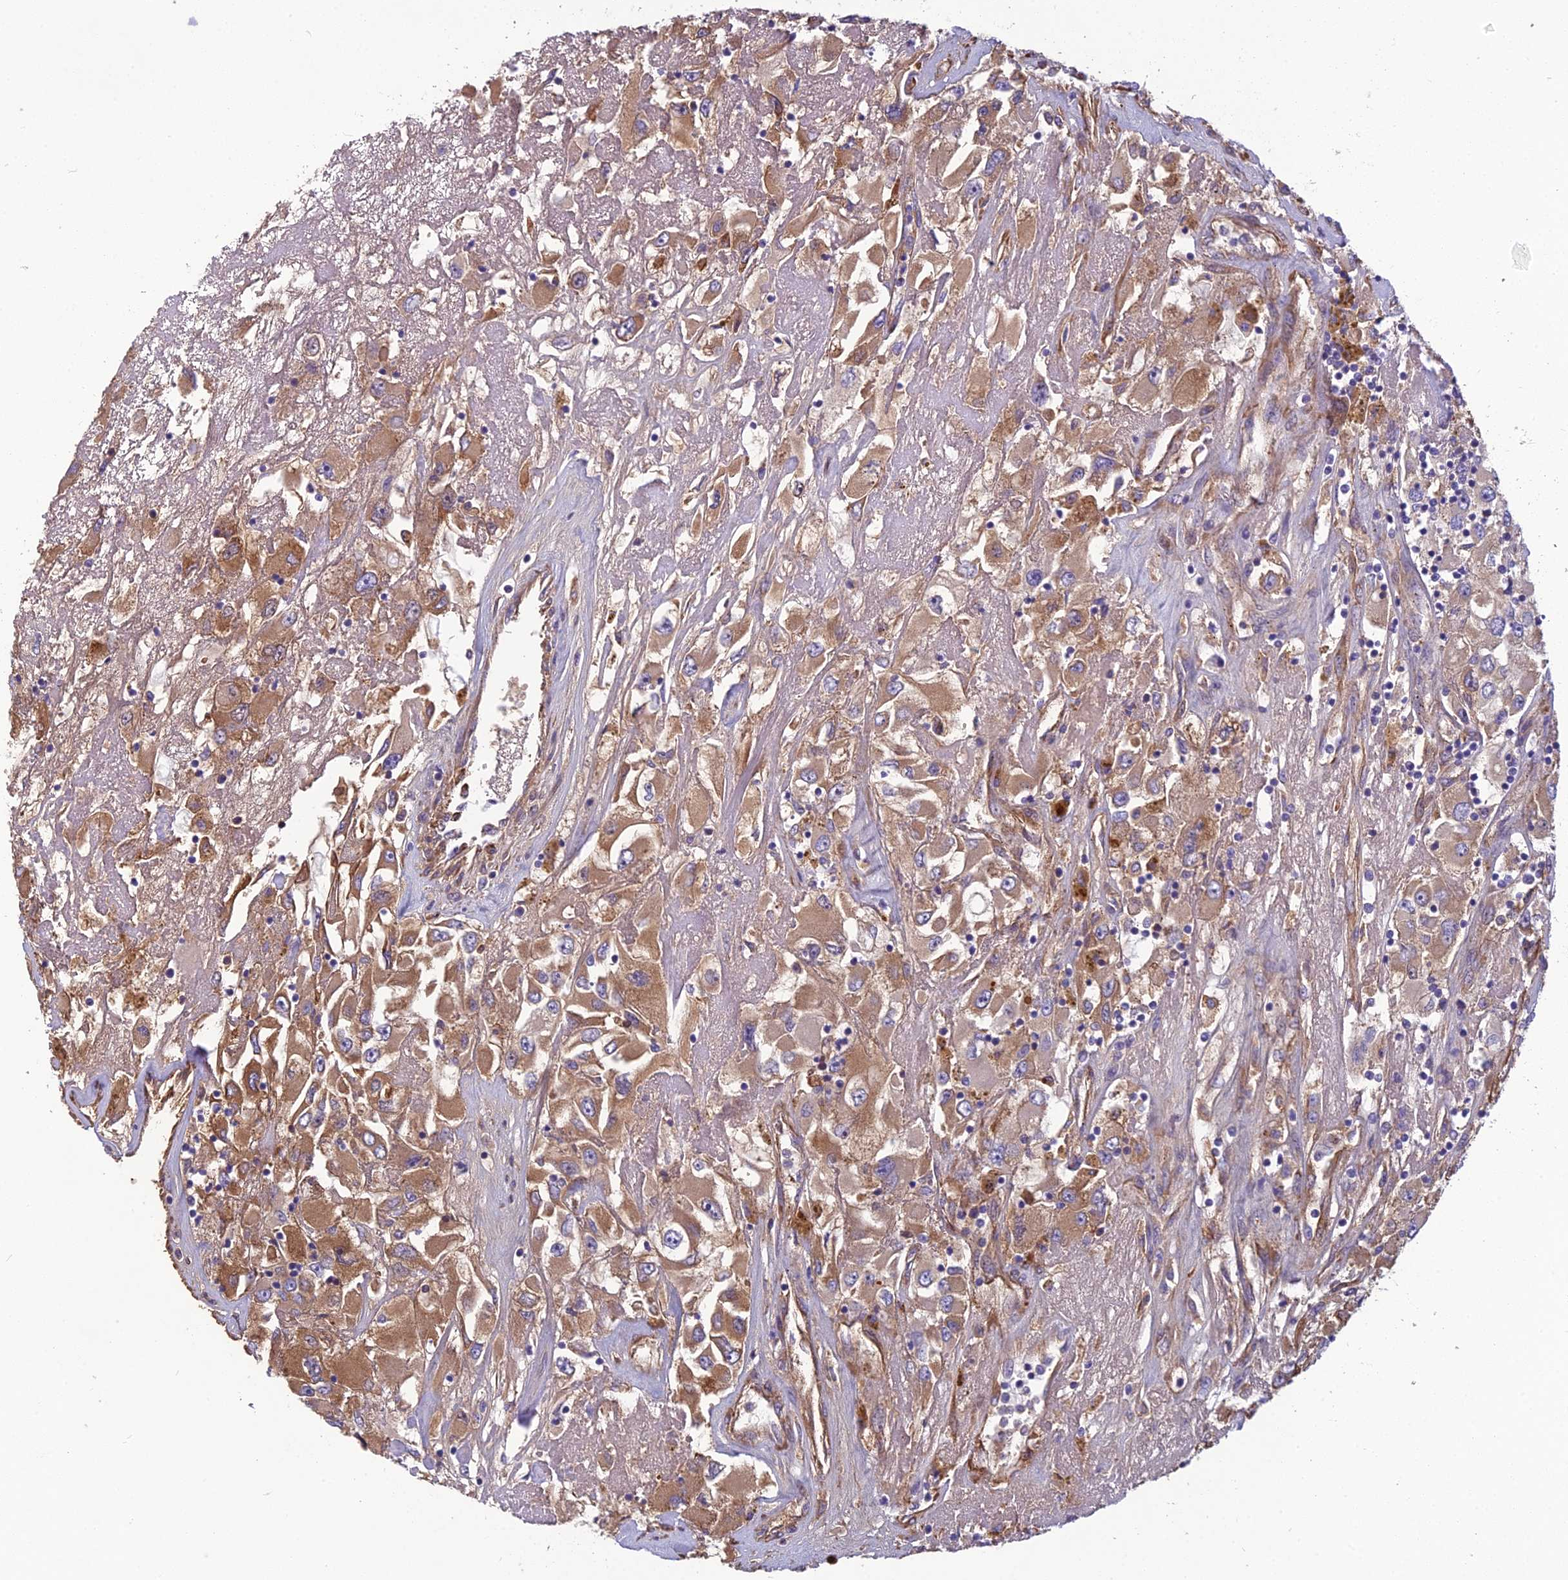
{"staining": {"intensity": "moderate", "quantity": ">75%", "location": "cytoplasmic/membranous"}, "tissue": "renal cancer", "cell_type": "Tumor cells", "image_type": "cancer", "snomed": [{"axis": "morphology", "description": "Adenocarcinoma, NOS"}, {"axis": "topography", "description": "Kidney"}], "caption": "Immunohistochemical staining of renal cancer demonstrates moderate cytoplasmic/membranous protein expression in approximately >75% of tumor cells. Nuclei are stained in blue.", "gene": "SPDL1", "patient": {"sex": "female", "age": 52}}